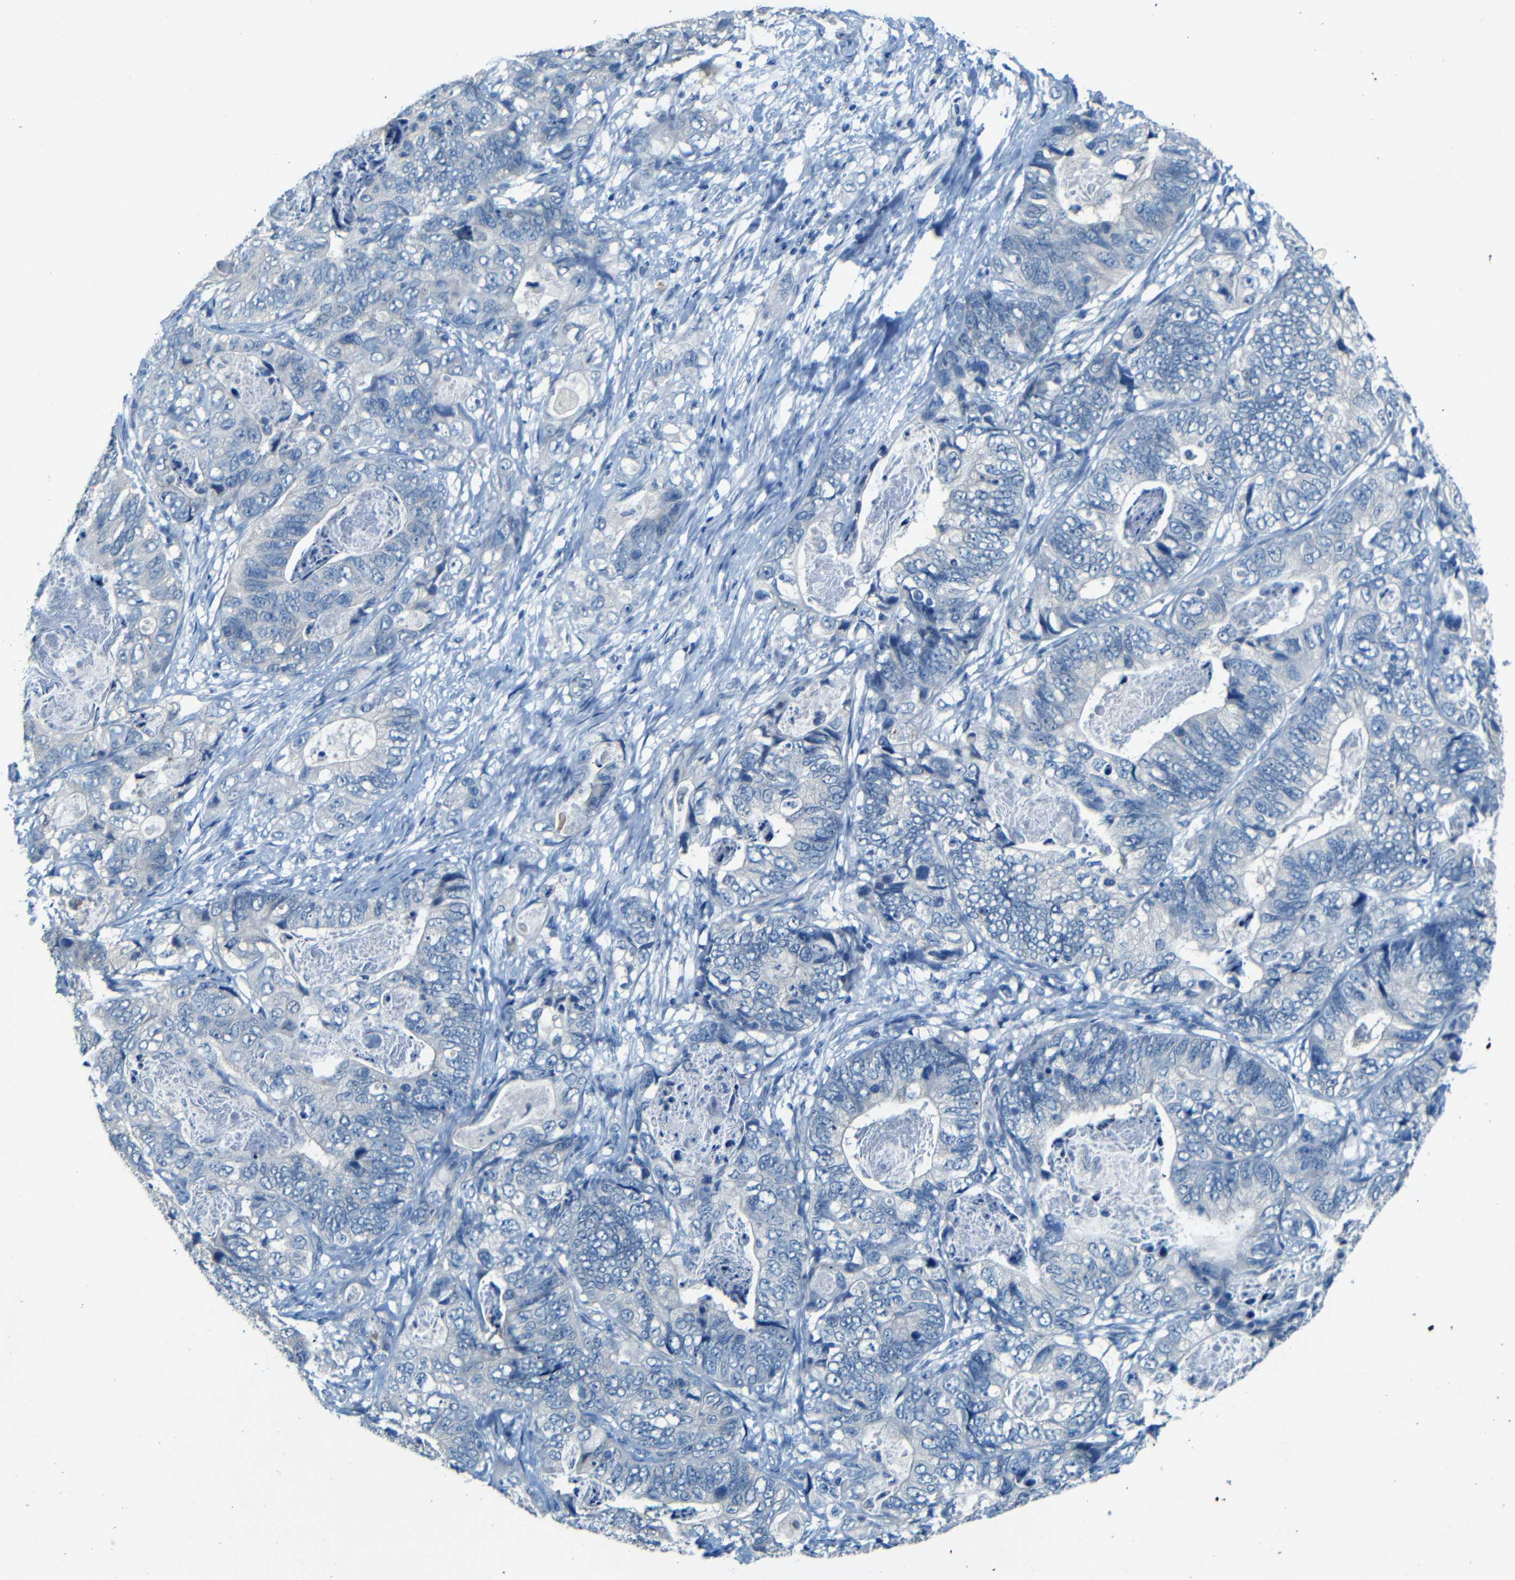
{"staining": {"intensity": "negative", "quantity": "none", "location": "none"}, "tissue": "stomach cancer", "cell_type": "Tumor cells", "image_type": "cancer", "snomed": [{"axis": "morphology", "description": "Adenocarcinoma, NOS"}, {"axis": "topography", "description": "Stomach"}], "caption": "The histopathology image reveals no significant expression in tumor cells of stomach adenocarcinoma.", "gene": "ZMAT1", "patient": {"sex": "female", "age": 89}}